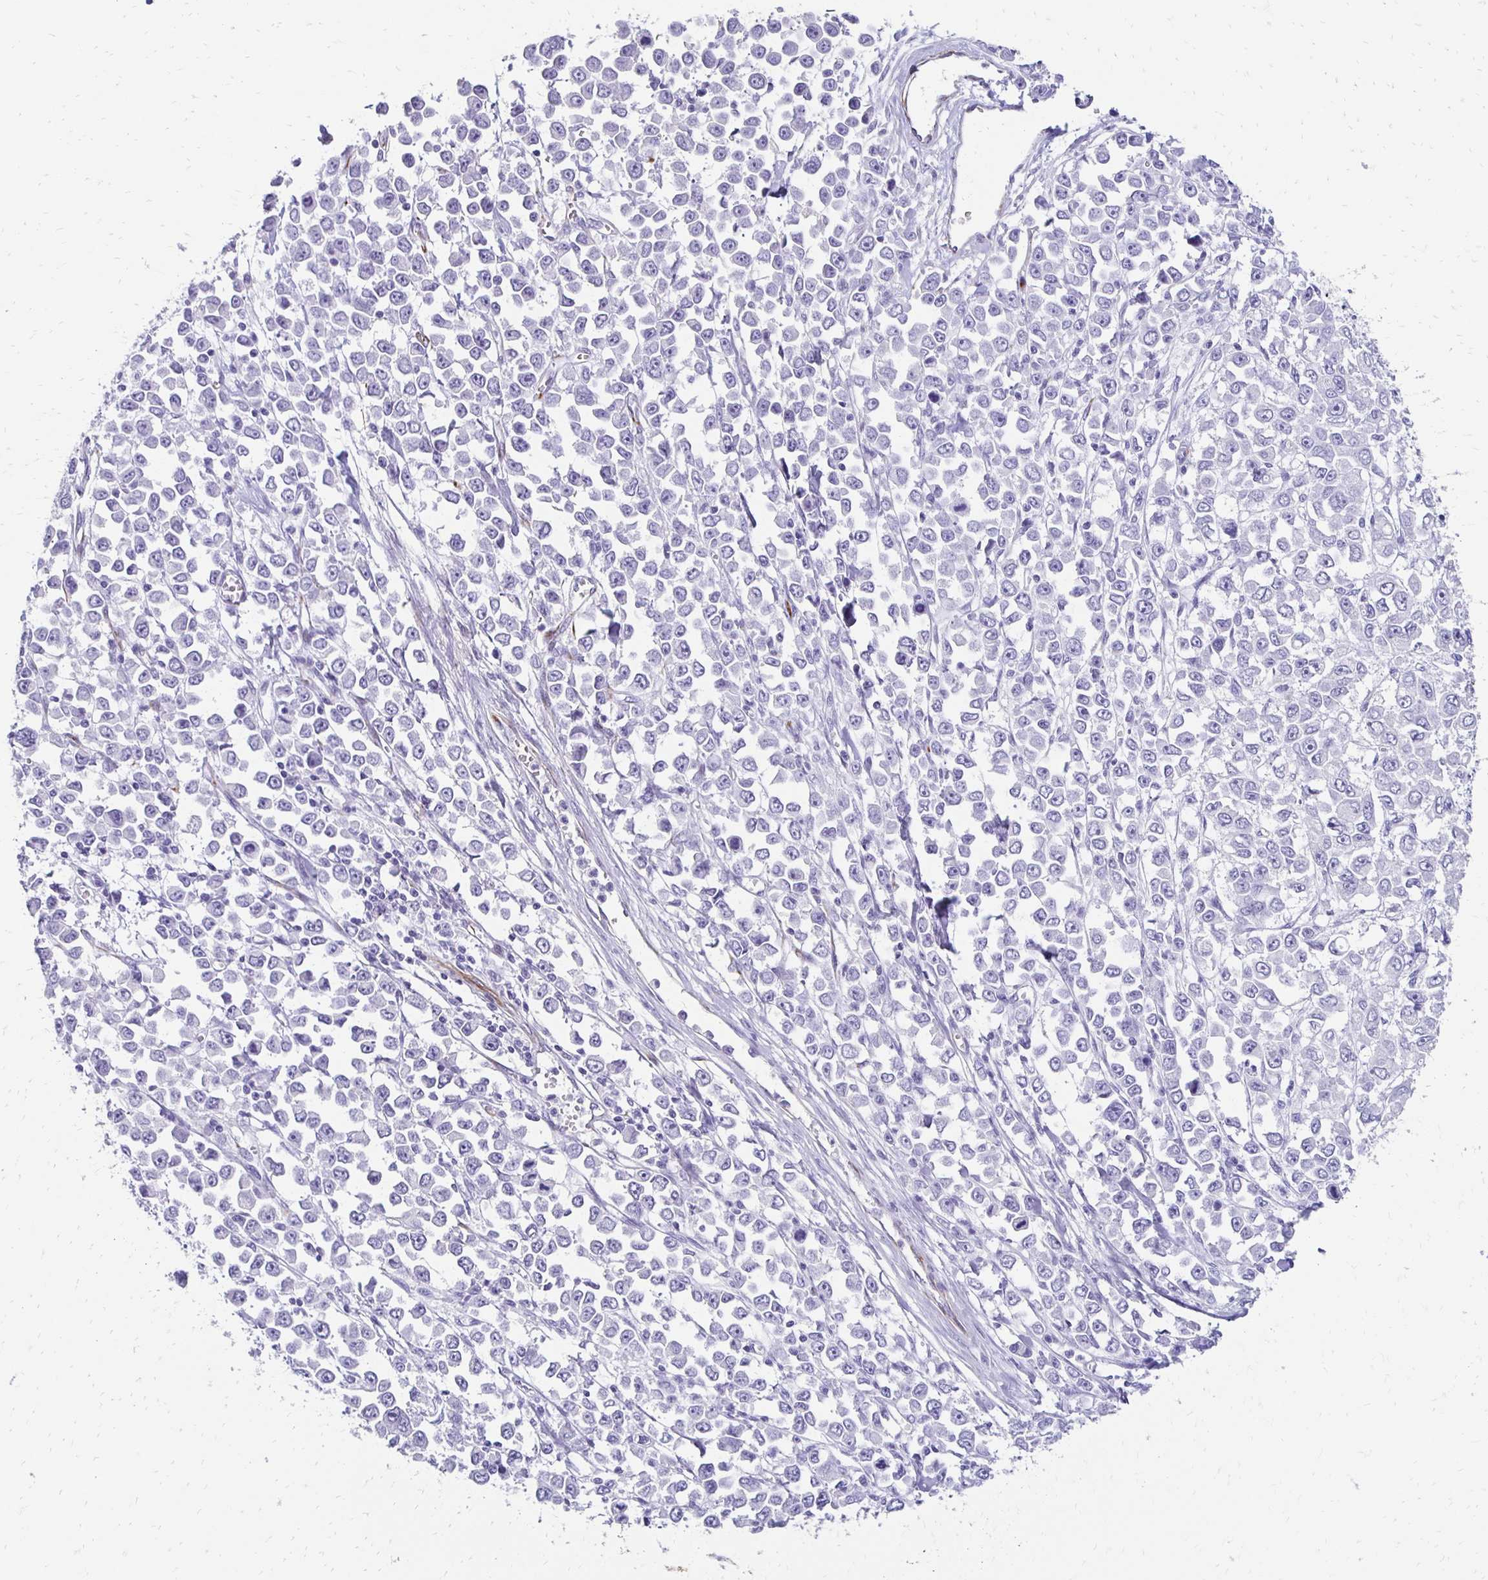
{"staining": {"intensity": "negative", "quantity": "none", "location": "none"}, "tissue": "stomach cancer", "cell_type": "Tumor cells", "image_type": "cancer", "snomed": [{"axis": "morphology", "description": "Adenocarcinoma, NOS"}, {"axis": "topography", "description": "Stomach, upper"}], "caption": "An immunohistochemistry (IHC) image of stomach cancer is shown. There is no staining in tumor cells of stomach cancer.", "gene": "TMEM54", "patient": {"sex": "male", "age": 70}}